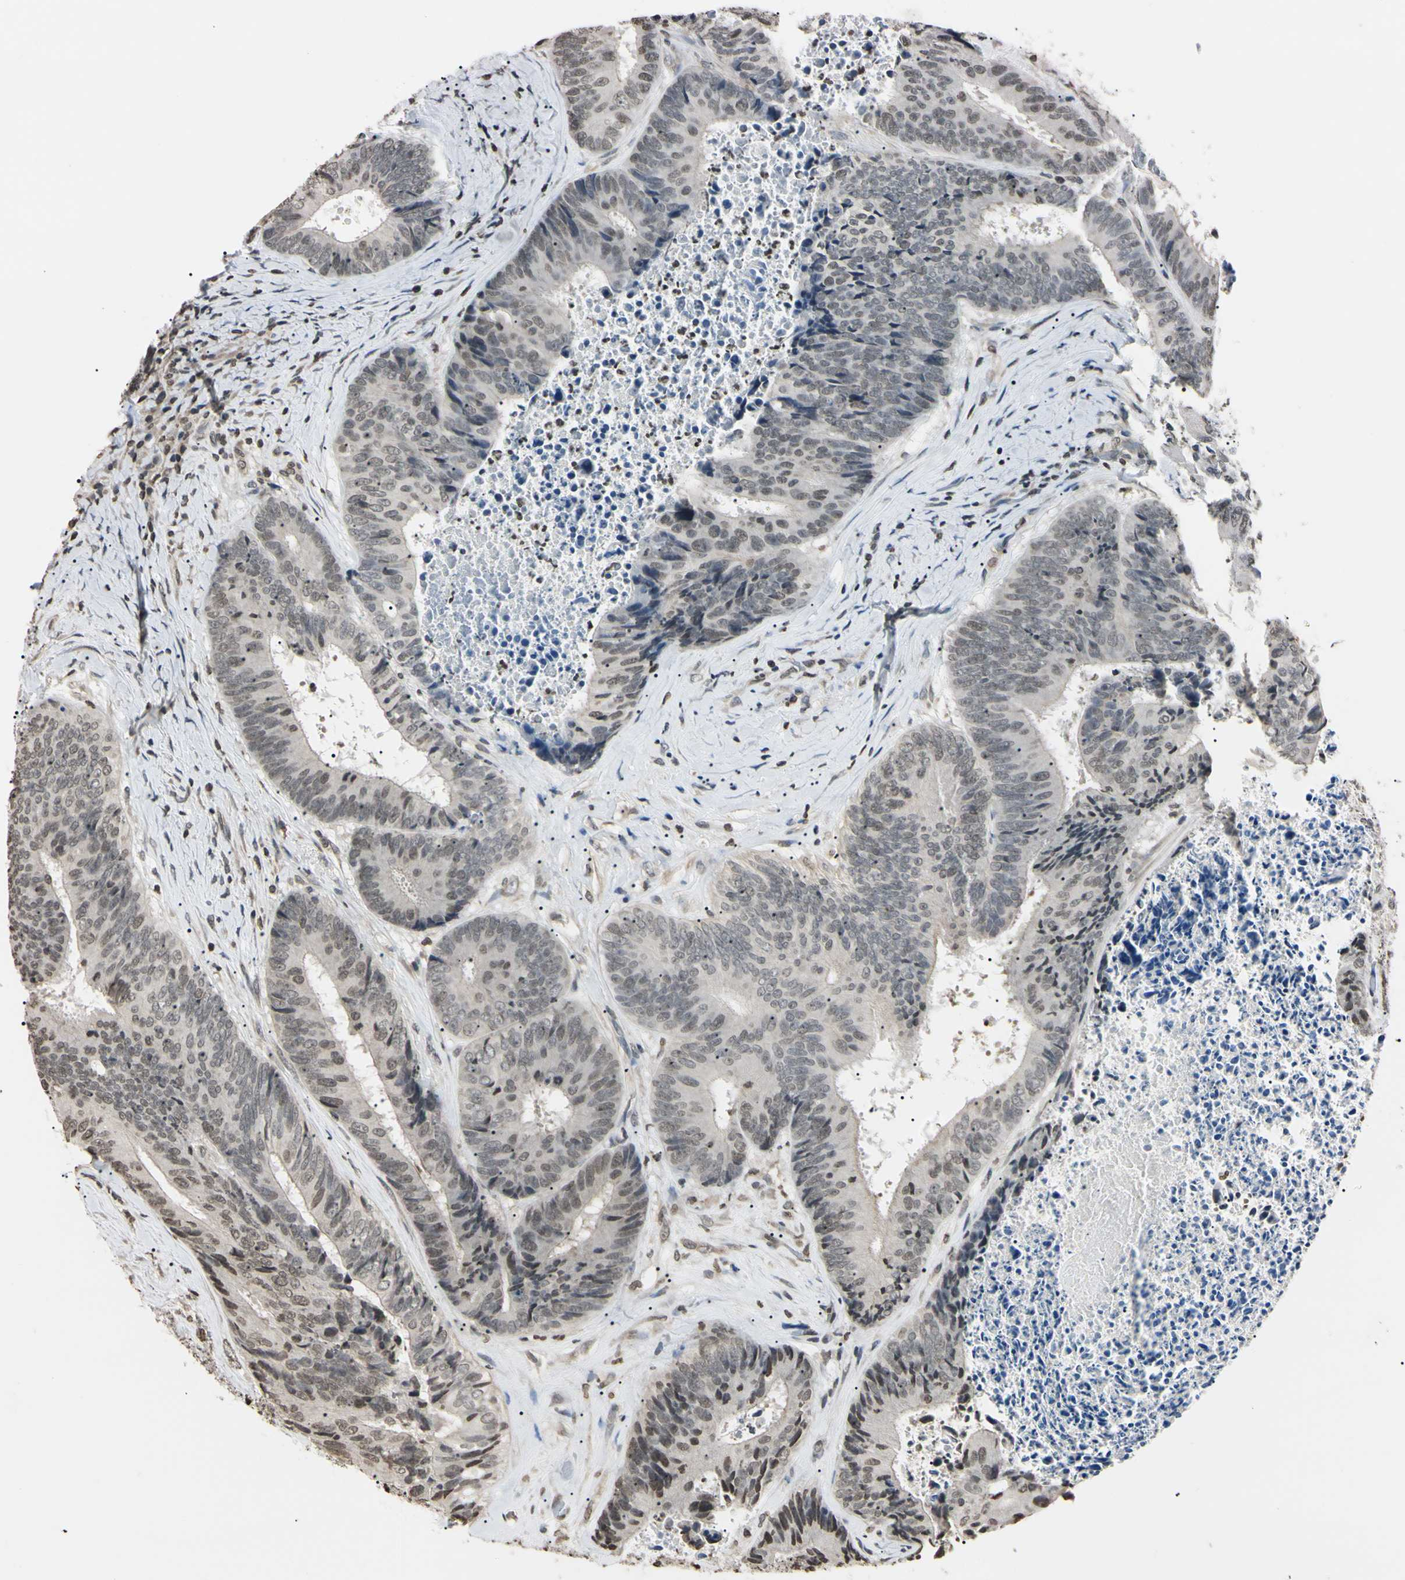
{"staining": {"intensity": "weak", "quantity": ">75%", "location": "nuclear"}, "tissue": "colorectal cancer", "cell_type": "Tumor cells", "image_type": "cancer", "snomed": [{"axis": "morphology", "description": "Adenocarcinoma, NOS"}, {"axis": "topography", "description": "Rectum"}], "caption": "Protein analysis of adenocarcinoma (colorectal) tissue exhibits weak nuclear staining in approximately >75% of tumor cells. The staining is performed using DAB brown chromogen to label protein expression. The nuclei are counter-stained blue using hematoxylin.", "gene": "CDC45", "patient": {"sex": "male", "age": 72}}